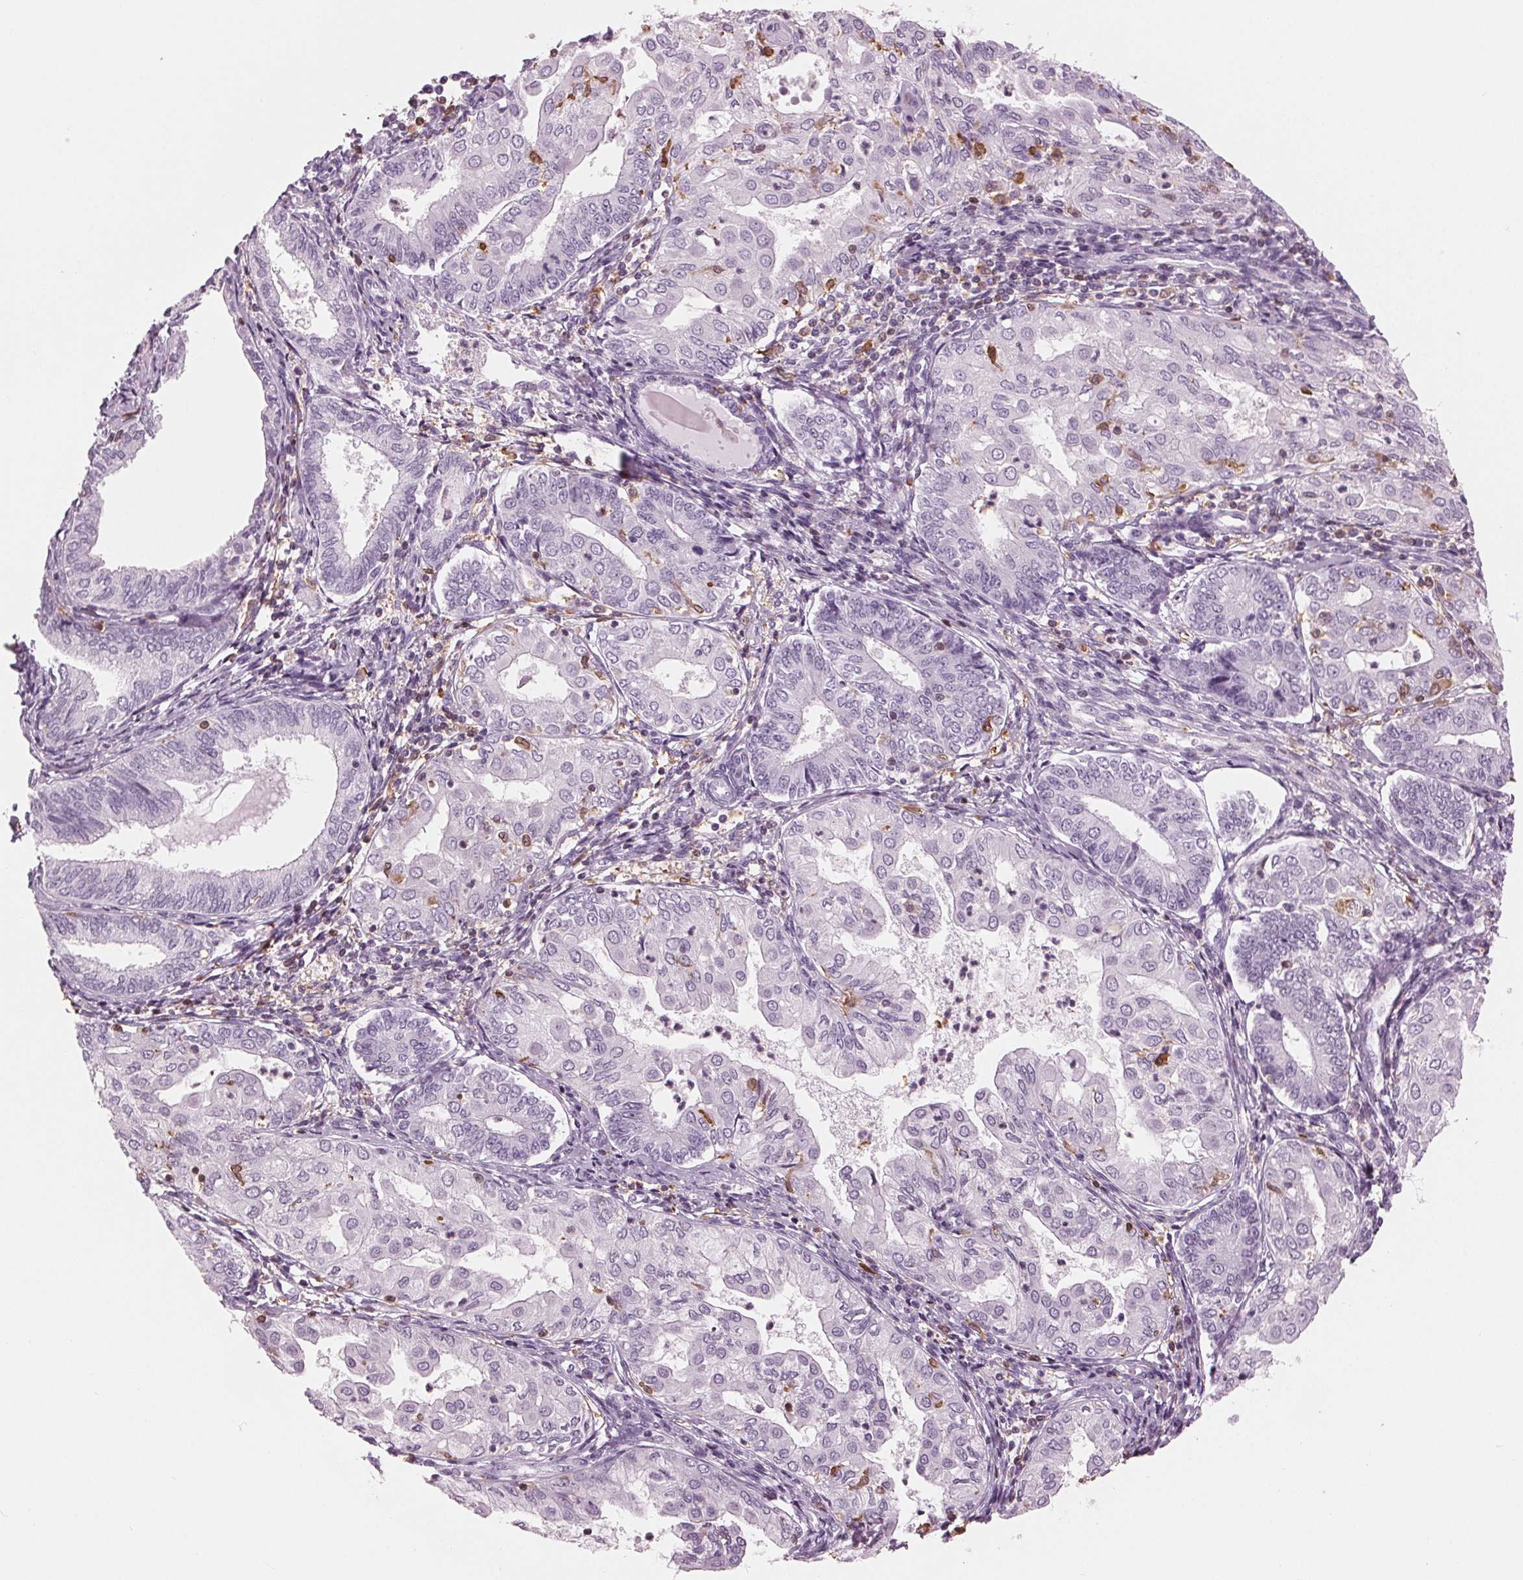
{"staining": {"intensity": "negative", "quantity": "none", "location": "none"}, "tissue": "endometrial cancer", "cell_type": "Tumor cells", "image_type": "cancer", "snomed": [{"axis": "morphology", "description": "Adenocarcinoma, NOS"}, {"axis": "topography", "description": "Endometrium"}], "caption": "Immunohistochemical staining of human adenocarcinoma (endometrial) demonstrates no significant staining in tumor cells.", "gene": "BTLA", "patient": {"sex": "female", "age": 68}}